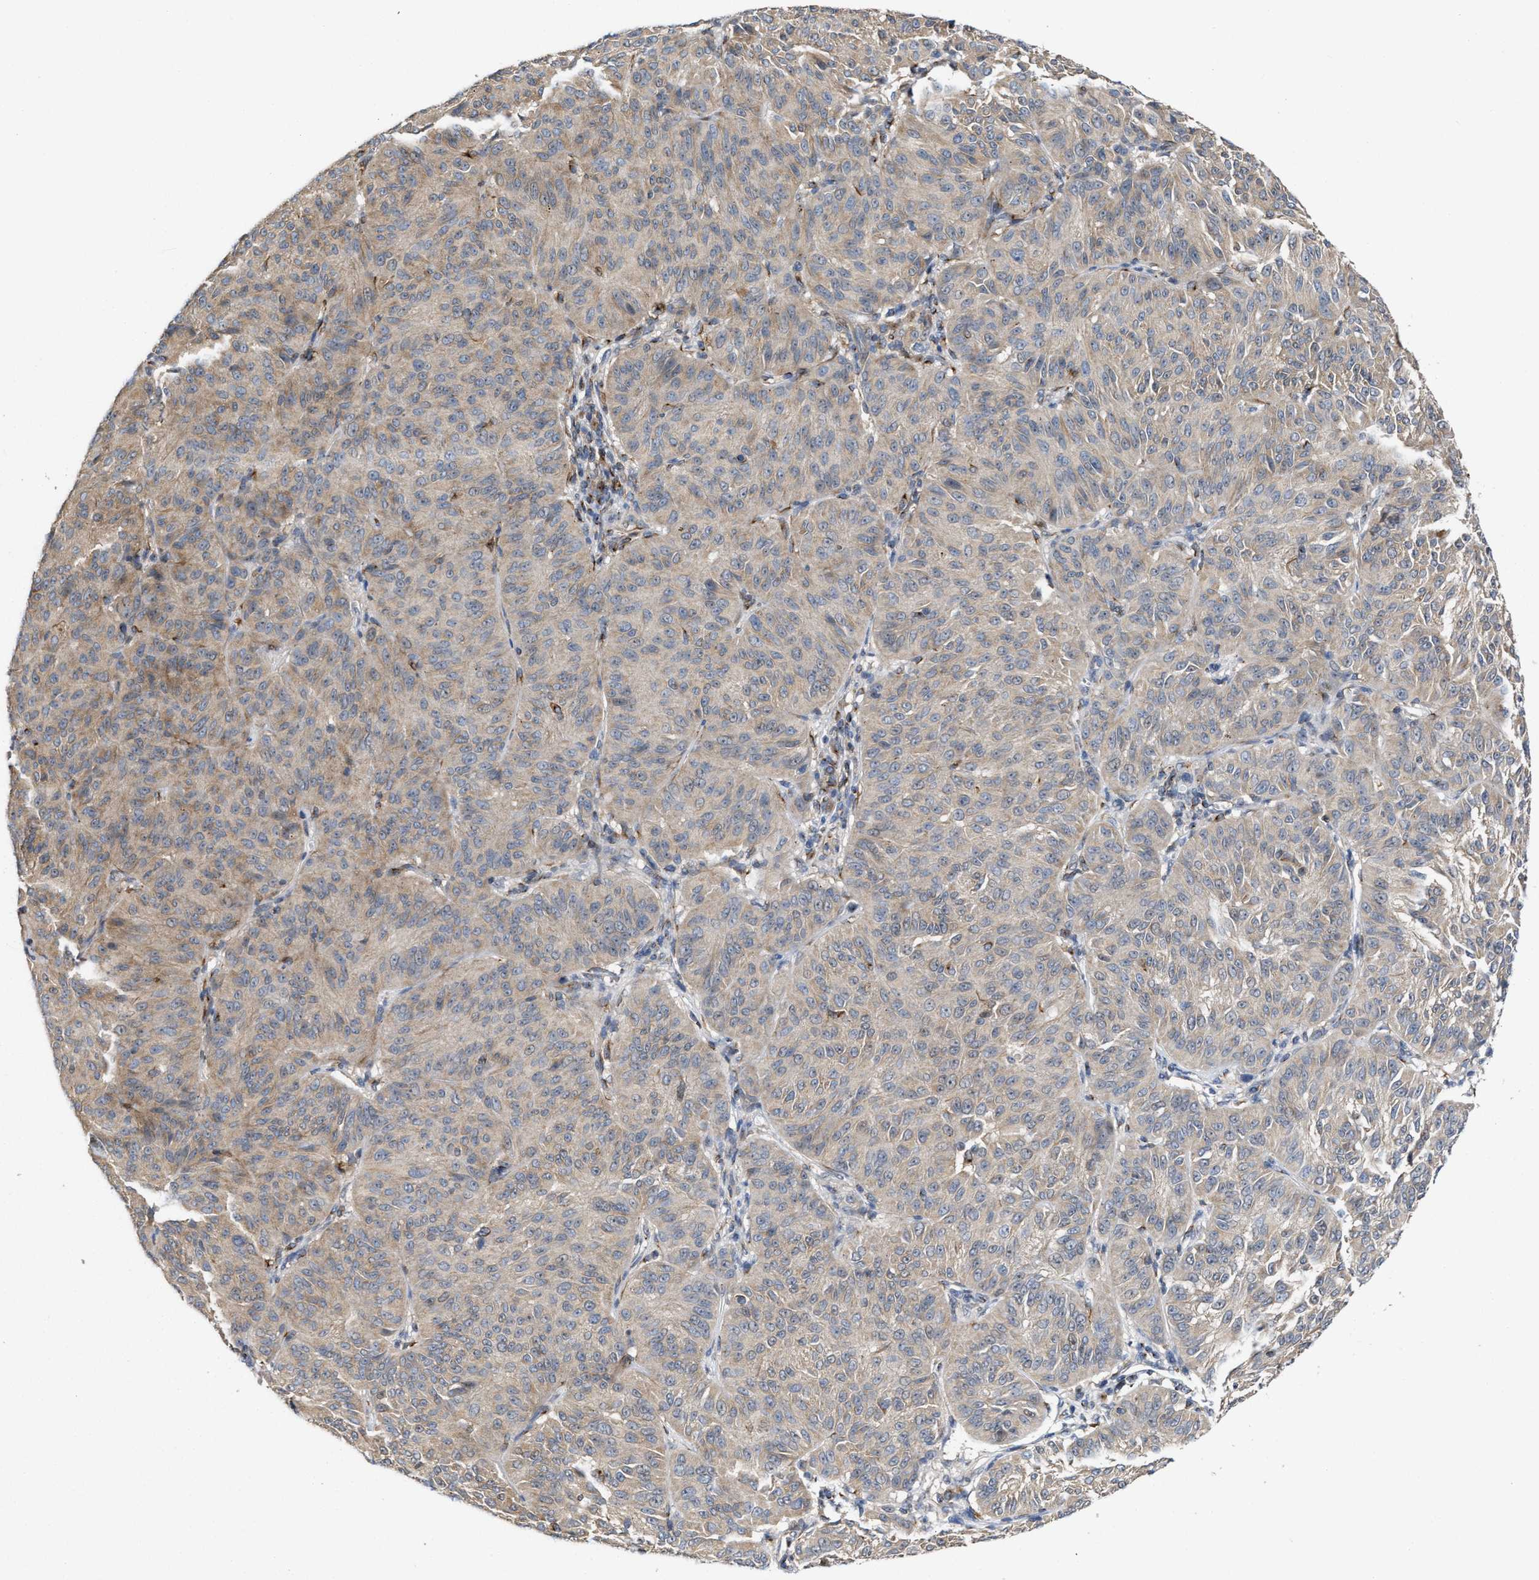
{"staining": {"intensity": "weak", "quantity": "<25%", "location": "cytoplasmic/membranous"}, "tissue": "melanoma", "cell_type": "Tumor cells", "image_type": "cancer", "snomed": [{"axis": "morphology", "description": "Malignant melanoma, NOS"}, {"axis": "topography", "description": "Skin"}], "caption": "Immunohistochemistry photomicrograph of malignant melanoma stained for a protein (brown), which displays no expression in tumor cells.", "gene": "BBLN", "patient": {"sex": "female", "age": 72}}